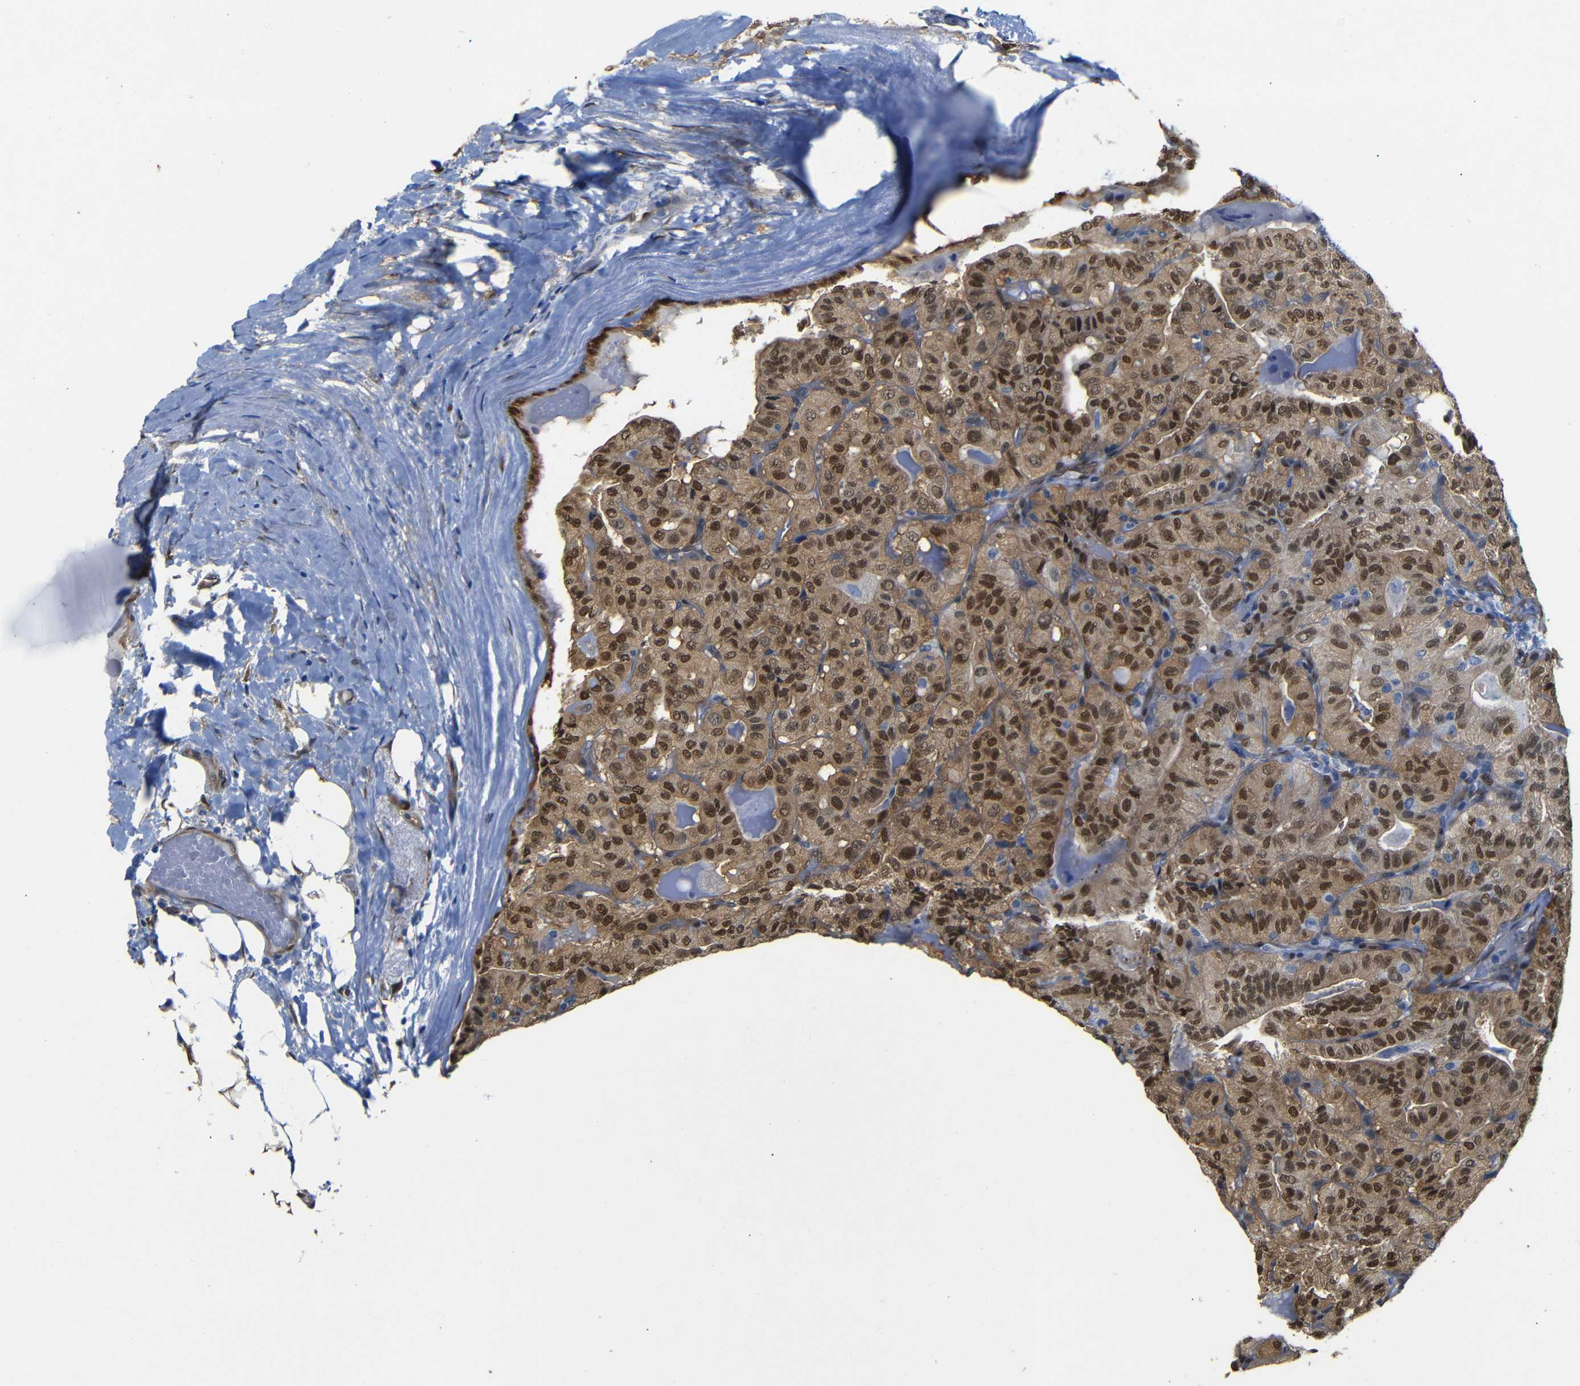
{"staining": {"intensity": "strong", "quantity": ">75%", "location": "cytoplasmic/membranous,nuclear"}, "tissue": "thyroid cancer", "cell_type": "Tumor cells", "image_type": "cancer", "snomed": [{"axis": "morphology", "description": "Papillary adenocarcinoma, NOS"}, {"axis": "topography", "description": "Thyroid gland"}], "caption": "Immunohistochemical staining of human thyroid papillary adenocarcinoma displays high levels of strong cytoplasmic/membranous and nuclear positivity in about >75% of tumor cells. Using DAB (3,3'-diaminobenzidine) (brown) and hematoxylin (blue) stains, captured at high magnification using brightfield microscopy.", "gene": "YAP1", "patient": {"sex": "male", "age": 77}}